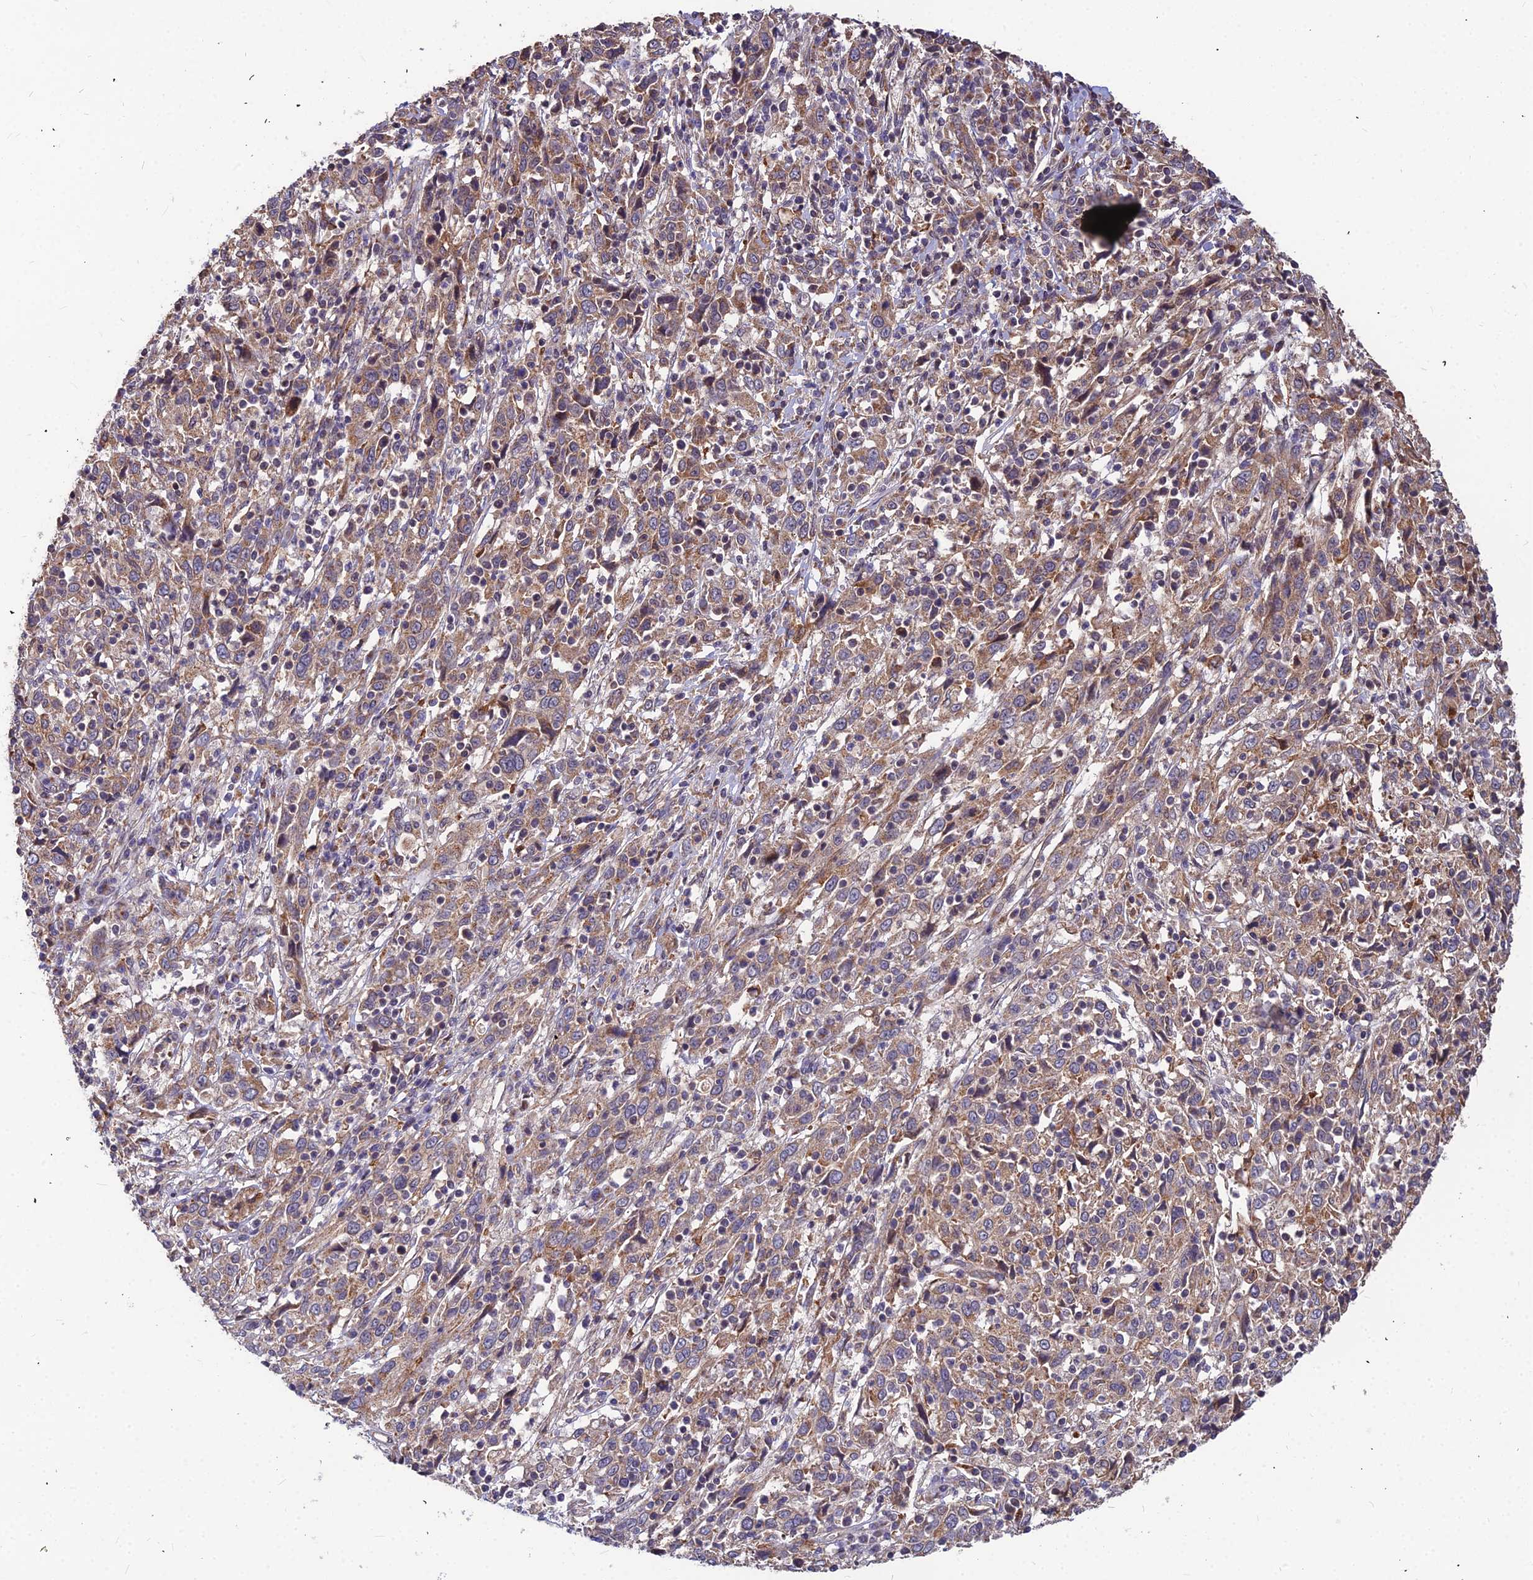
{"staining": {"intensity": "moderate", "quantity": "25%-75%", "location": "cytoplasmic/membranous"}, "tissue": "cervical cancer", "cell_type": "Tumor cells", "image_type": "cancer", "snomed": [{"axis": "morphology", "description": "Squamous cell carcinoma, NOS"}, {"axis": "topography", "description": "Cervix"}], "caption": "About 25%-75% of tumor cells in cervical squamous cell carcinoma show moderate cytoplasmic/membranous protein expression as visualized by brown immunohistochemical staining.", "gene": "LEKR1", "patient": {"sex": "female", "age": 46}}